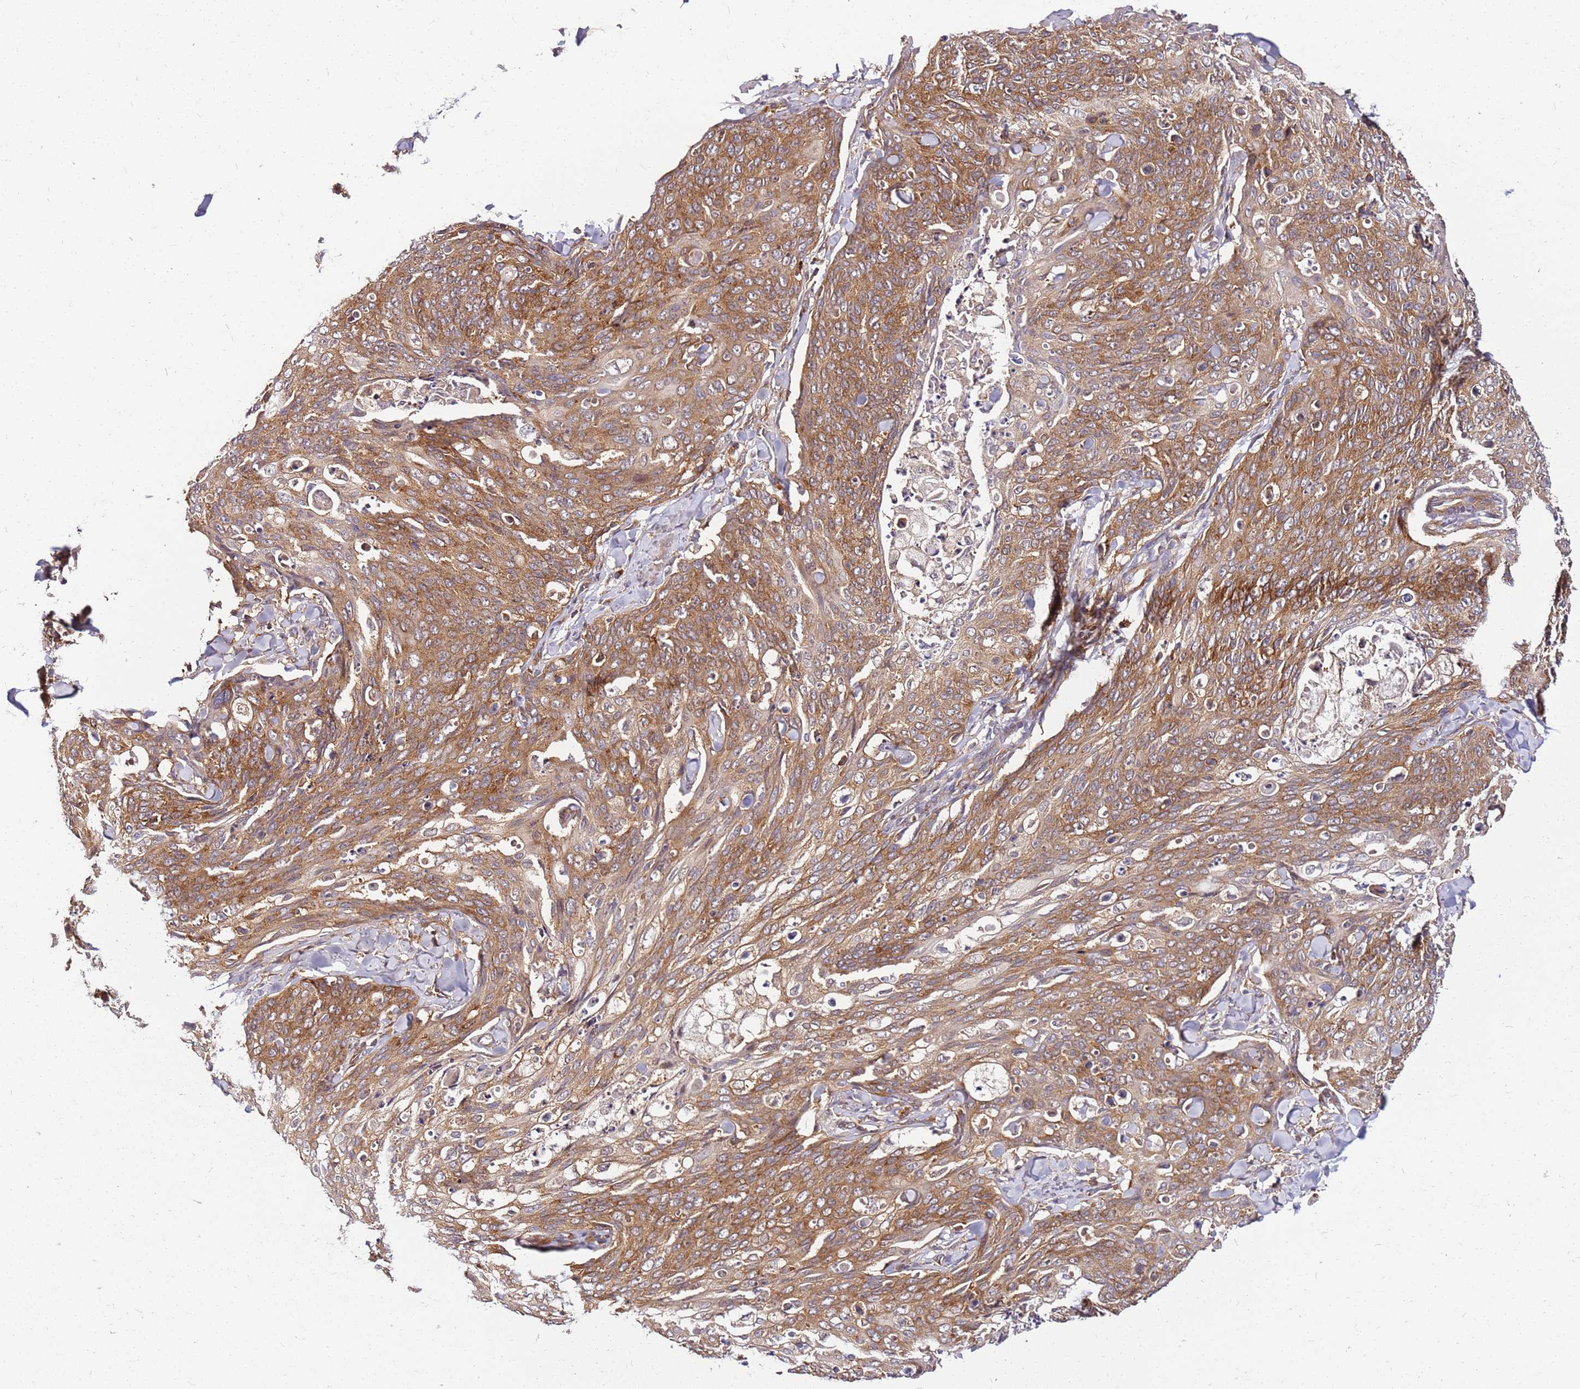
{"staining": {"intensity": "moderate", "quantity": ">75%", "location": "cytoplasmic/membranous"}, "tissue": "skin cancer", "cell_type": "Tumor cells", "image_type": "cancer", "snomed": [{"axis": "morphology", "description": "Squamous cell carcinoma, NOS"}, {"axis": "topography", "description": "Skin"}, {"axis": "topography", "description": "Vulva"}], "caption": "A brown stain shows moderate cytoplasmic/membranous positivity of a protein in human squamous cell carcinoma (skin) tumor cells.", "gene": "PIH1D1", "patient": {"sex": "female", "age": 85}}